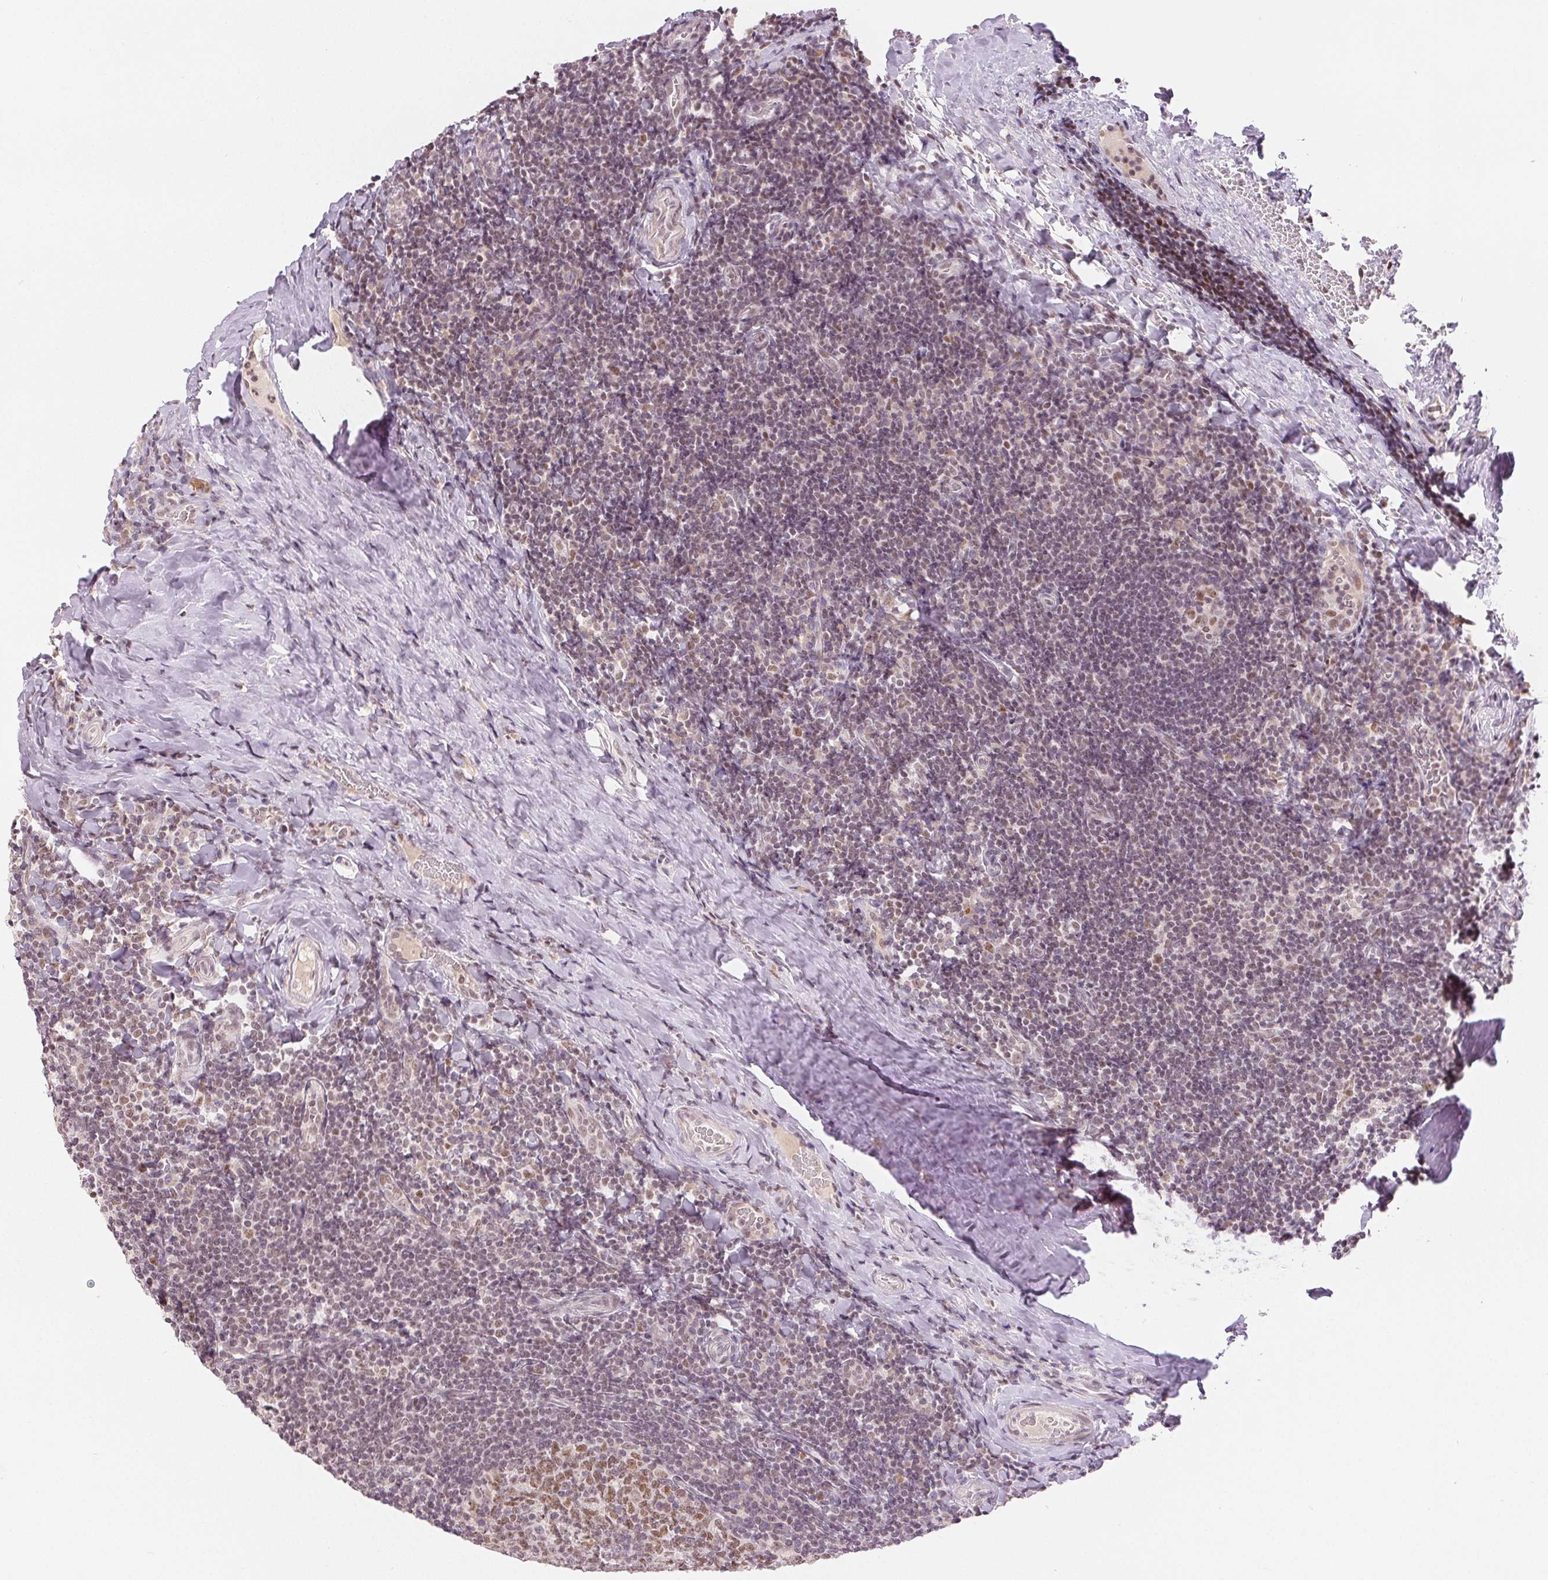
{"staining": {"intensity": "moderate", "quantity": ">75%", "location": "nuclear"}, "tissue": "tonsil", "cell_type": "Germinal center cells", "image_type": "normal", "snomed": [{"axis": "morphology", "description": "Normal tissue, NOS"}, {"axis": "topography", "description": "Tonsil"}], "caption": "High-magnification brightfield microscopy of normal tonsil stained with DAB (3,3'-diaminobenzidine) (brown) and counterstained with hematoxylin (blue). germinal center cells exhibit moderate nuclear expression is identified in about>75% of cells. Nuclei are stained in blue.", "gene": "DEK", "patient": {"sex": "male", "age": 17}}